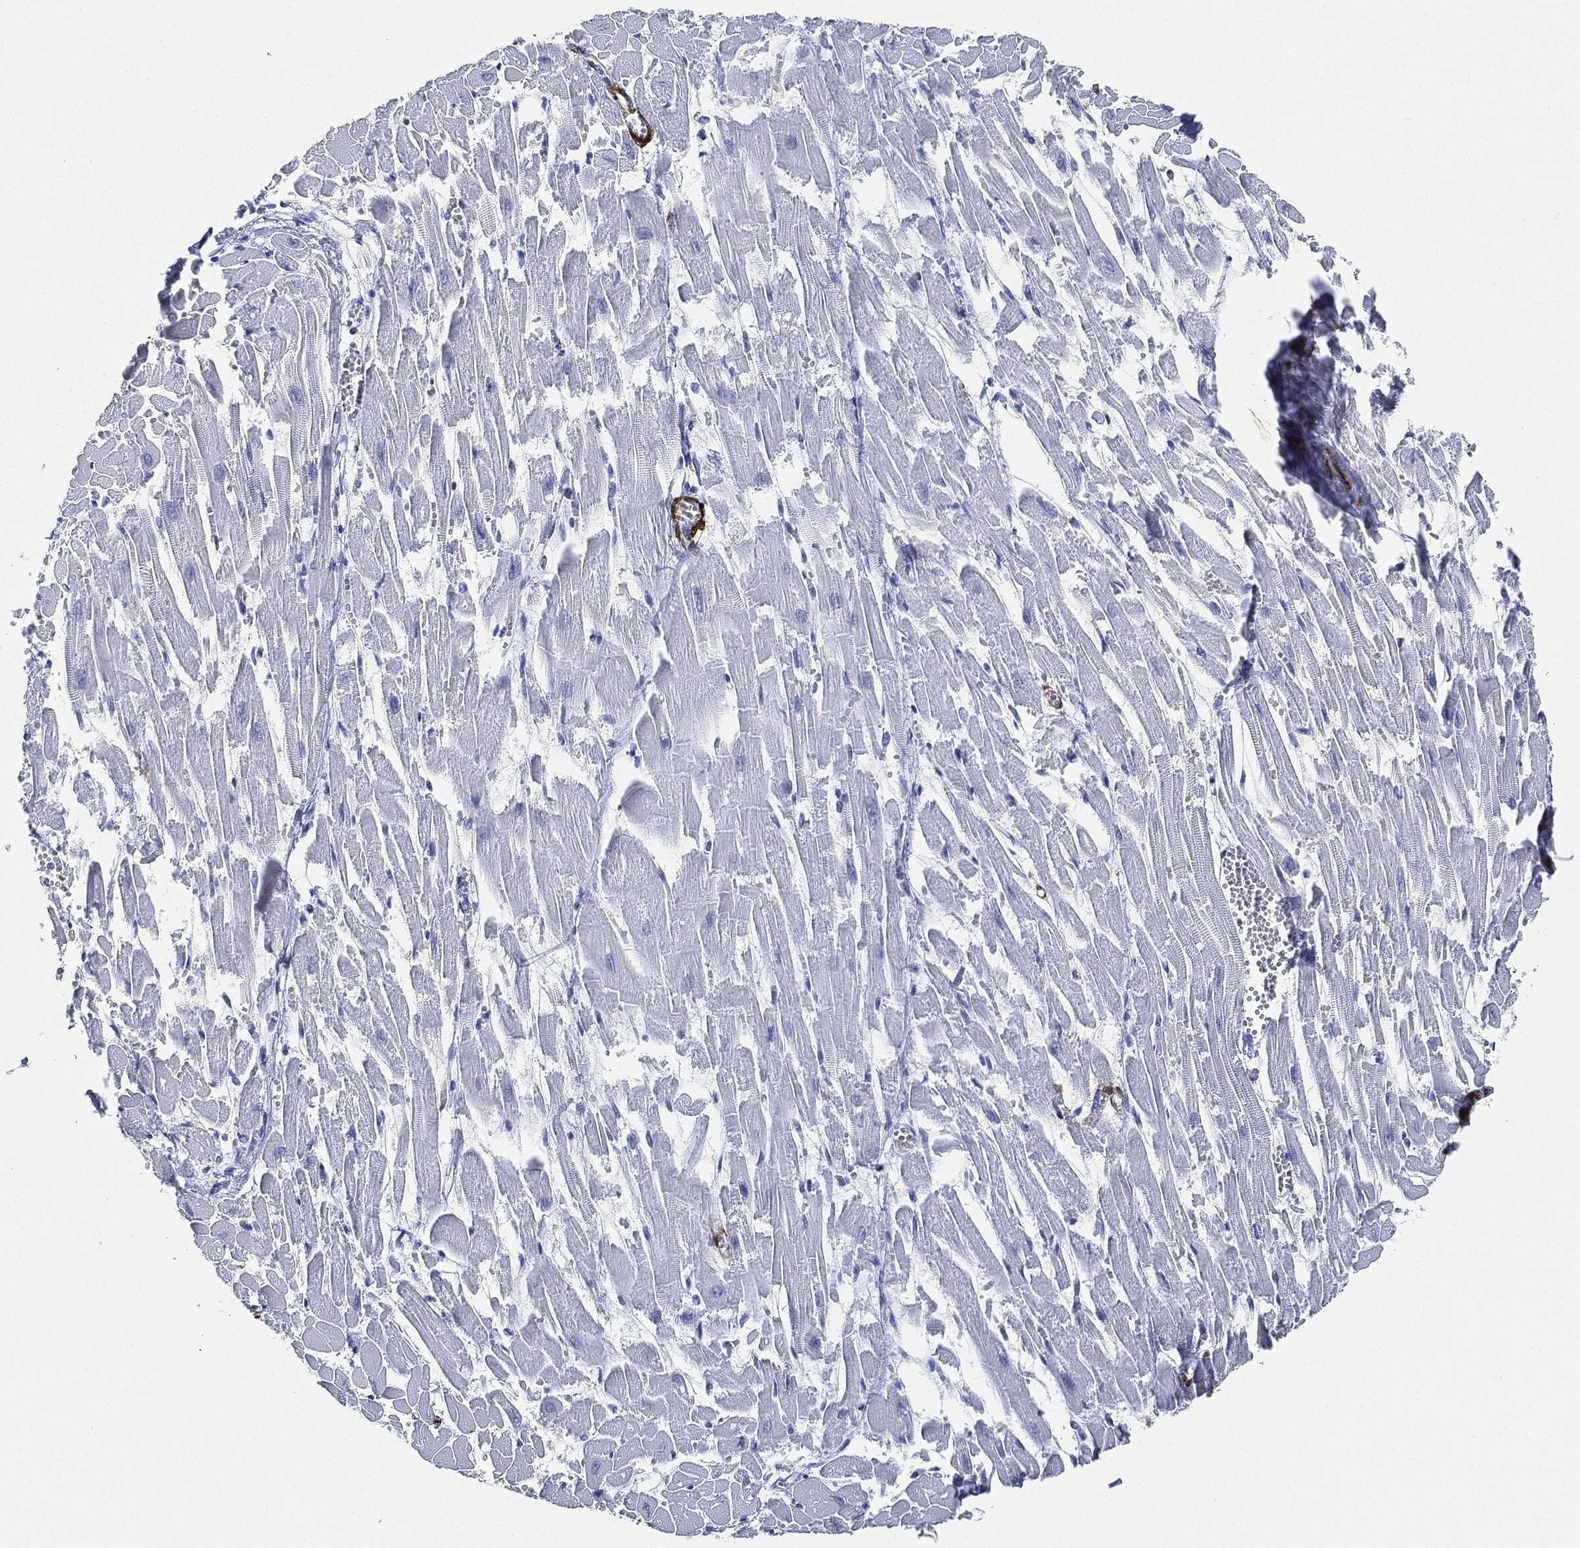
{"staining": {"intensity": "negative", "quantity": "none", "location": "none"}, "tissue": "heart muscle", "cell_type": "Cardiomyocytes", "image_type": "normal", "snomed": [{"axis": "morphology", "description": "Normal tissue, NOS"}, {"axis": "topography", "description": "Heart"}], "caption": "Immunohistochemistry (IHC) photomicrograph of benign heart muscle: heart muscle stained with DAB demonstrates no significant protein expression in cardiomyocytes. (Stains: DAB IHC with hematoxylin counter stain, Microscopy: brightfield microscopy at high magnification).", "gene": "TAGLN", "patient": {"sex": "female", "age": 52}}